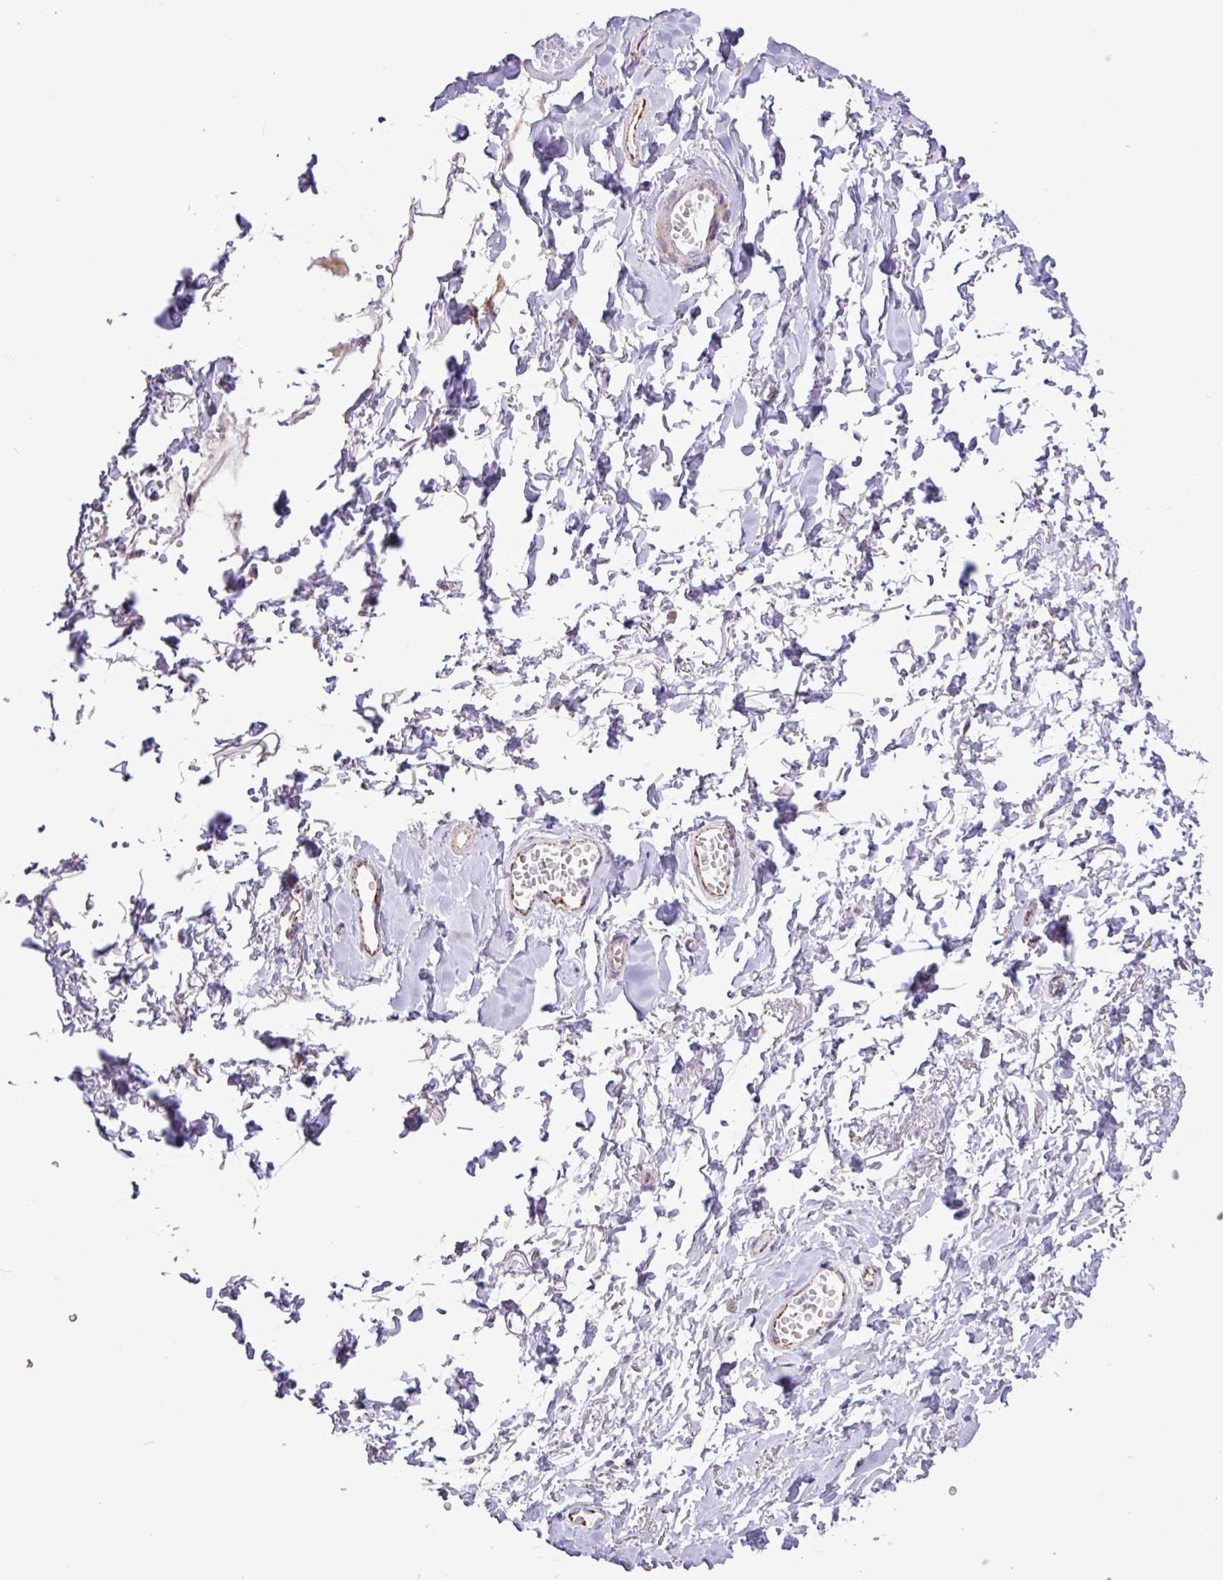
{"staining": {"intensity": "negative", "quantity": "none", "location": "none"}, "tissue": "adipose tissue", "cell_type": "Adipocytes", "image_type": "normal", "snomed": [{"axis": "morphology", "description": "Normal tissue, NOS"}, {"axis": "topography", "description": "Vulva"}, {"axis": "topography", "description": "Vagina"}, {"axis": "topography", "description": "Peripheral nerve tissue"}], "caption": "Unremarkable adipose tissue was stained to show a protein in brown. There is no significant positivity in adipocytes. The staining was performed using DAB to visualize the protein expression in brown, while the nuclei were stained in blue with hematoxylin (Magnification: 20x).", "gene": "RTL3", "patient": {"sex": "female", "age": 66}}